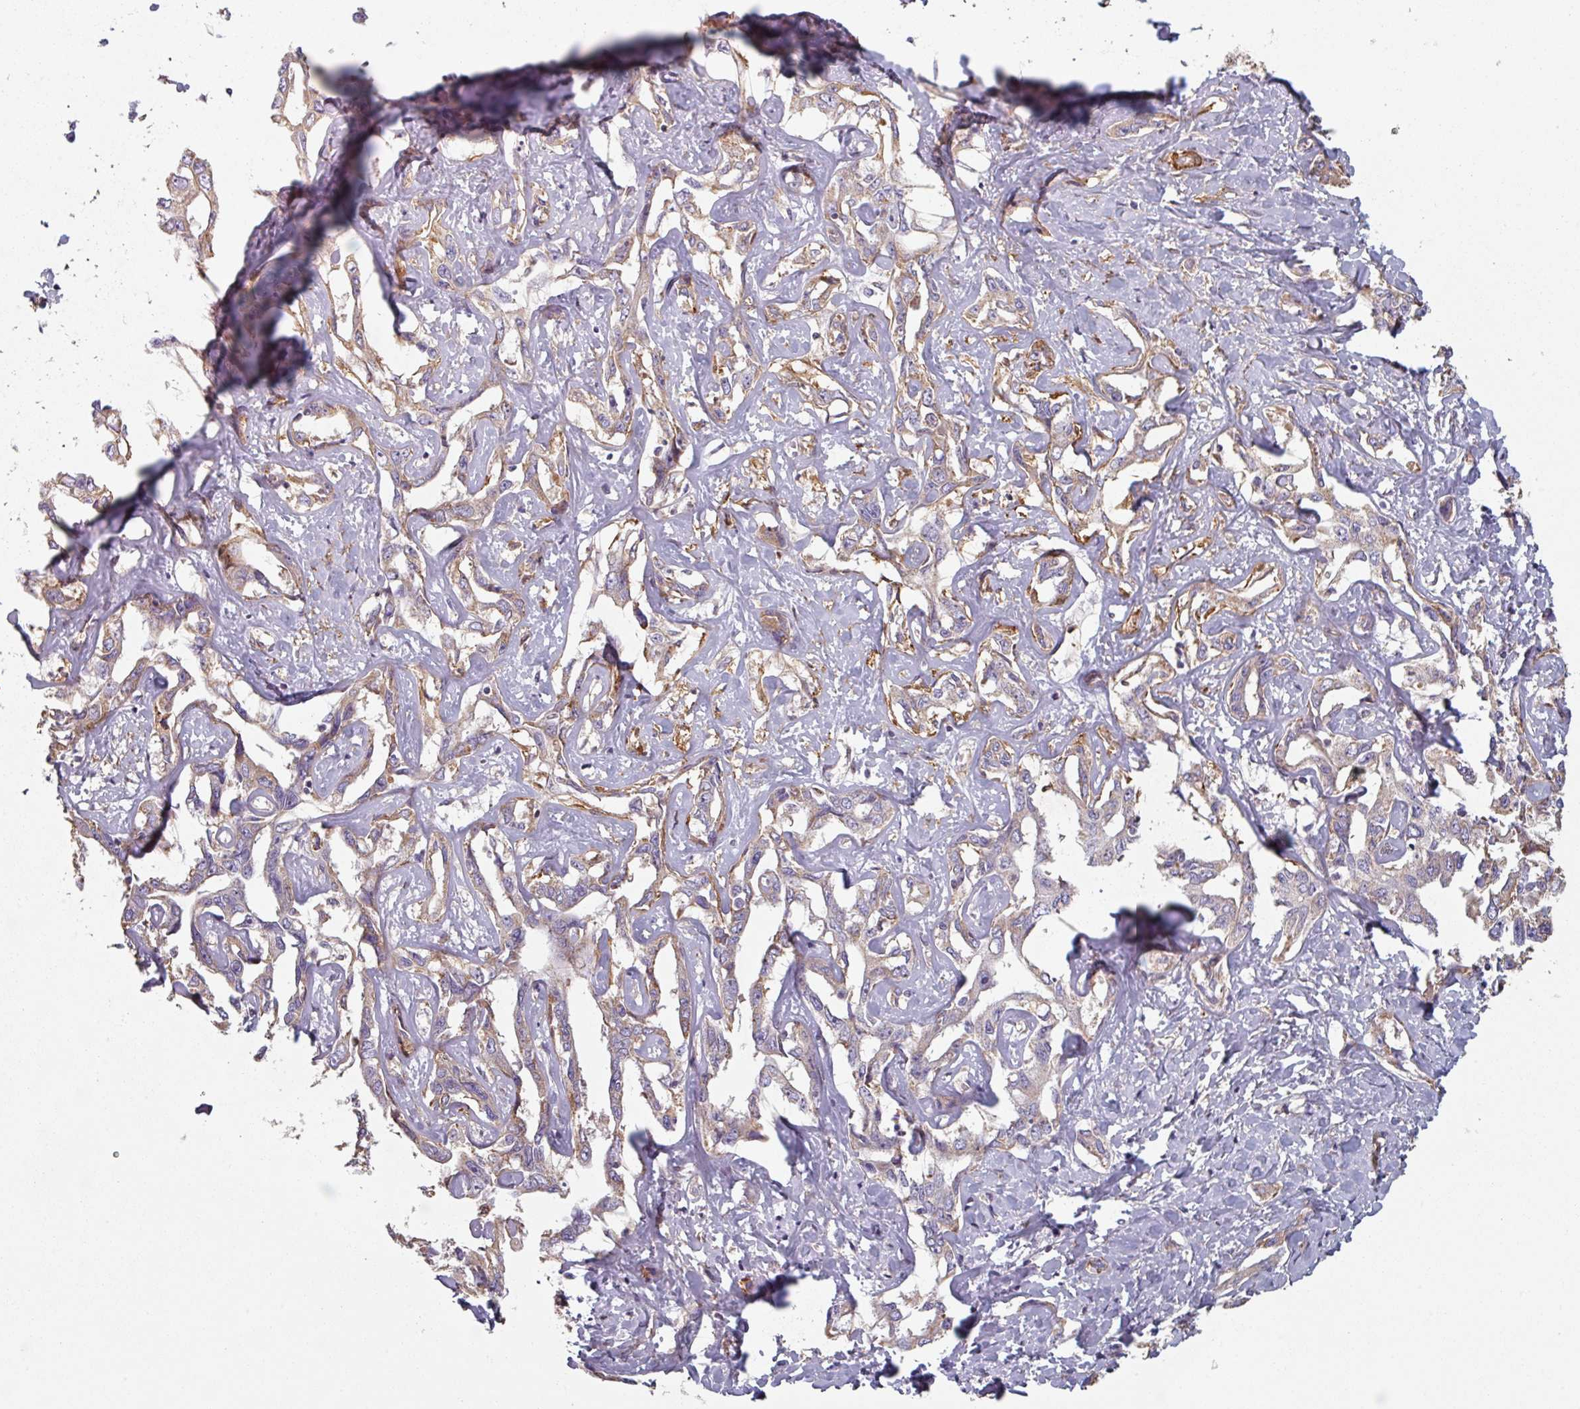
{"staining": {"intensity": "moderate", "quantity": "25%-75%", "location": "cytoplasmic/membranous"}, "tissue": "liver cancer", "cell_type": "Tumor cells", "image_type": "cancer", "snomed": [{"axis": "morphology", "description": "Cholangiocarcinoma"}, {"axis": "topography", "description": "Liver"}], "caption": "Immunohistochemical staining of liver cancer (cholangiocarcinoma) reveals medium levels of moderate cytoplasmic/membranous staining in approximately 25%-75% of tumor cells. The protein of interest is stained brown, and the nuclei are stained in blue (DAB (3,3'-diaminobenzidine) IHC with brightfield microscopy, high magnification).", "gene": "GSTA4", "patient": {"sex": "male", "age": 59}}